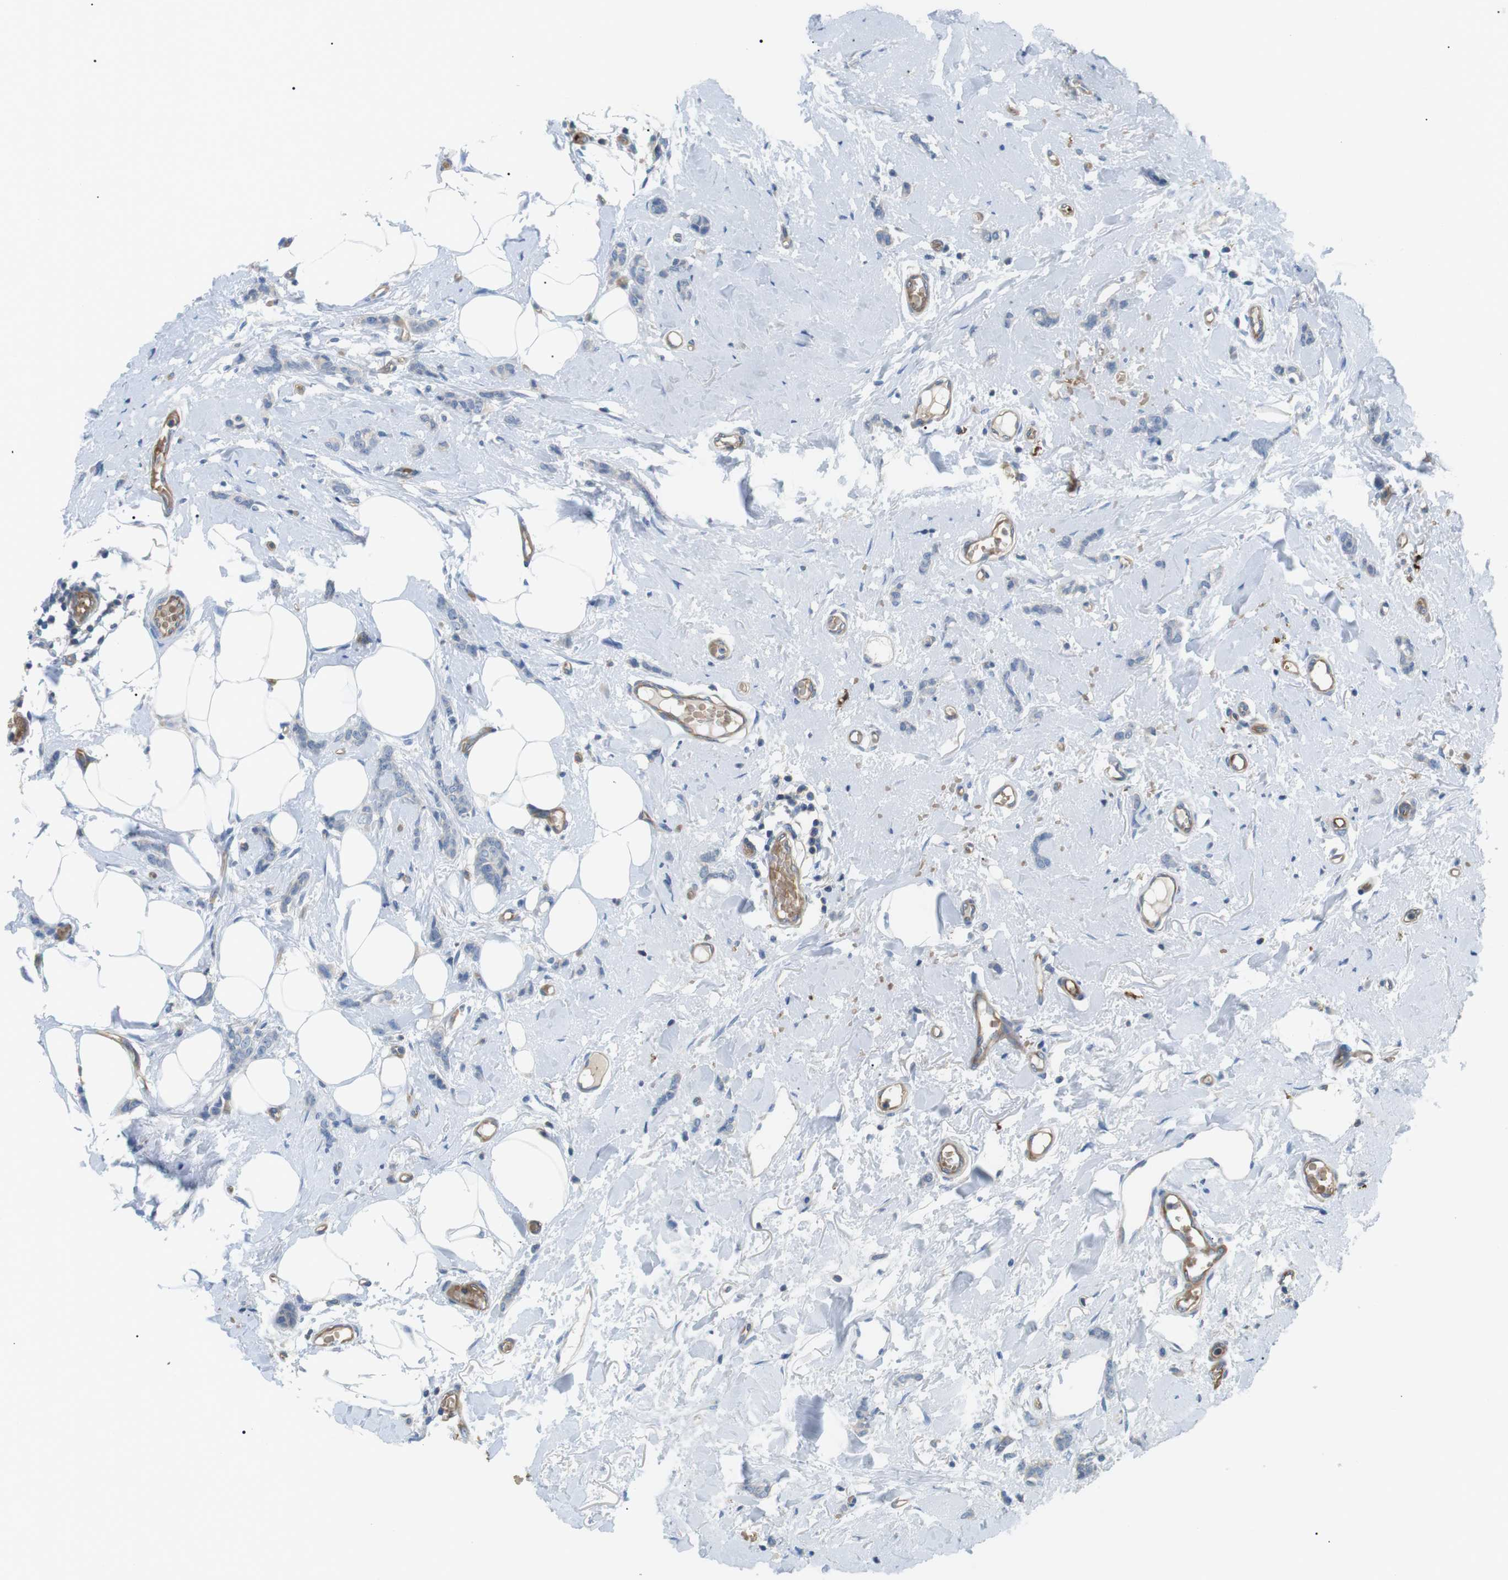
{"staining": {"intensity": "negative", "quantity": "none", "location": "none"}, "tissue": "breast cancer", "cell_type": "Tumor cells", "image_type": "cancer", "snomed": [{"axis": "morphology", "description": "Lobular carcinoma"}, {"axis": "topography", "description": "Skin"}, {"axis": "topography", "description": "Breast"}], "caption": "Breast cancer was stained to show a protein in brown. There is no significant staining in tumor cells.", "gene": "ADCY10", "patient": {"sex": "female", "age": 46}}